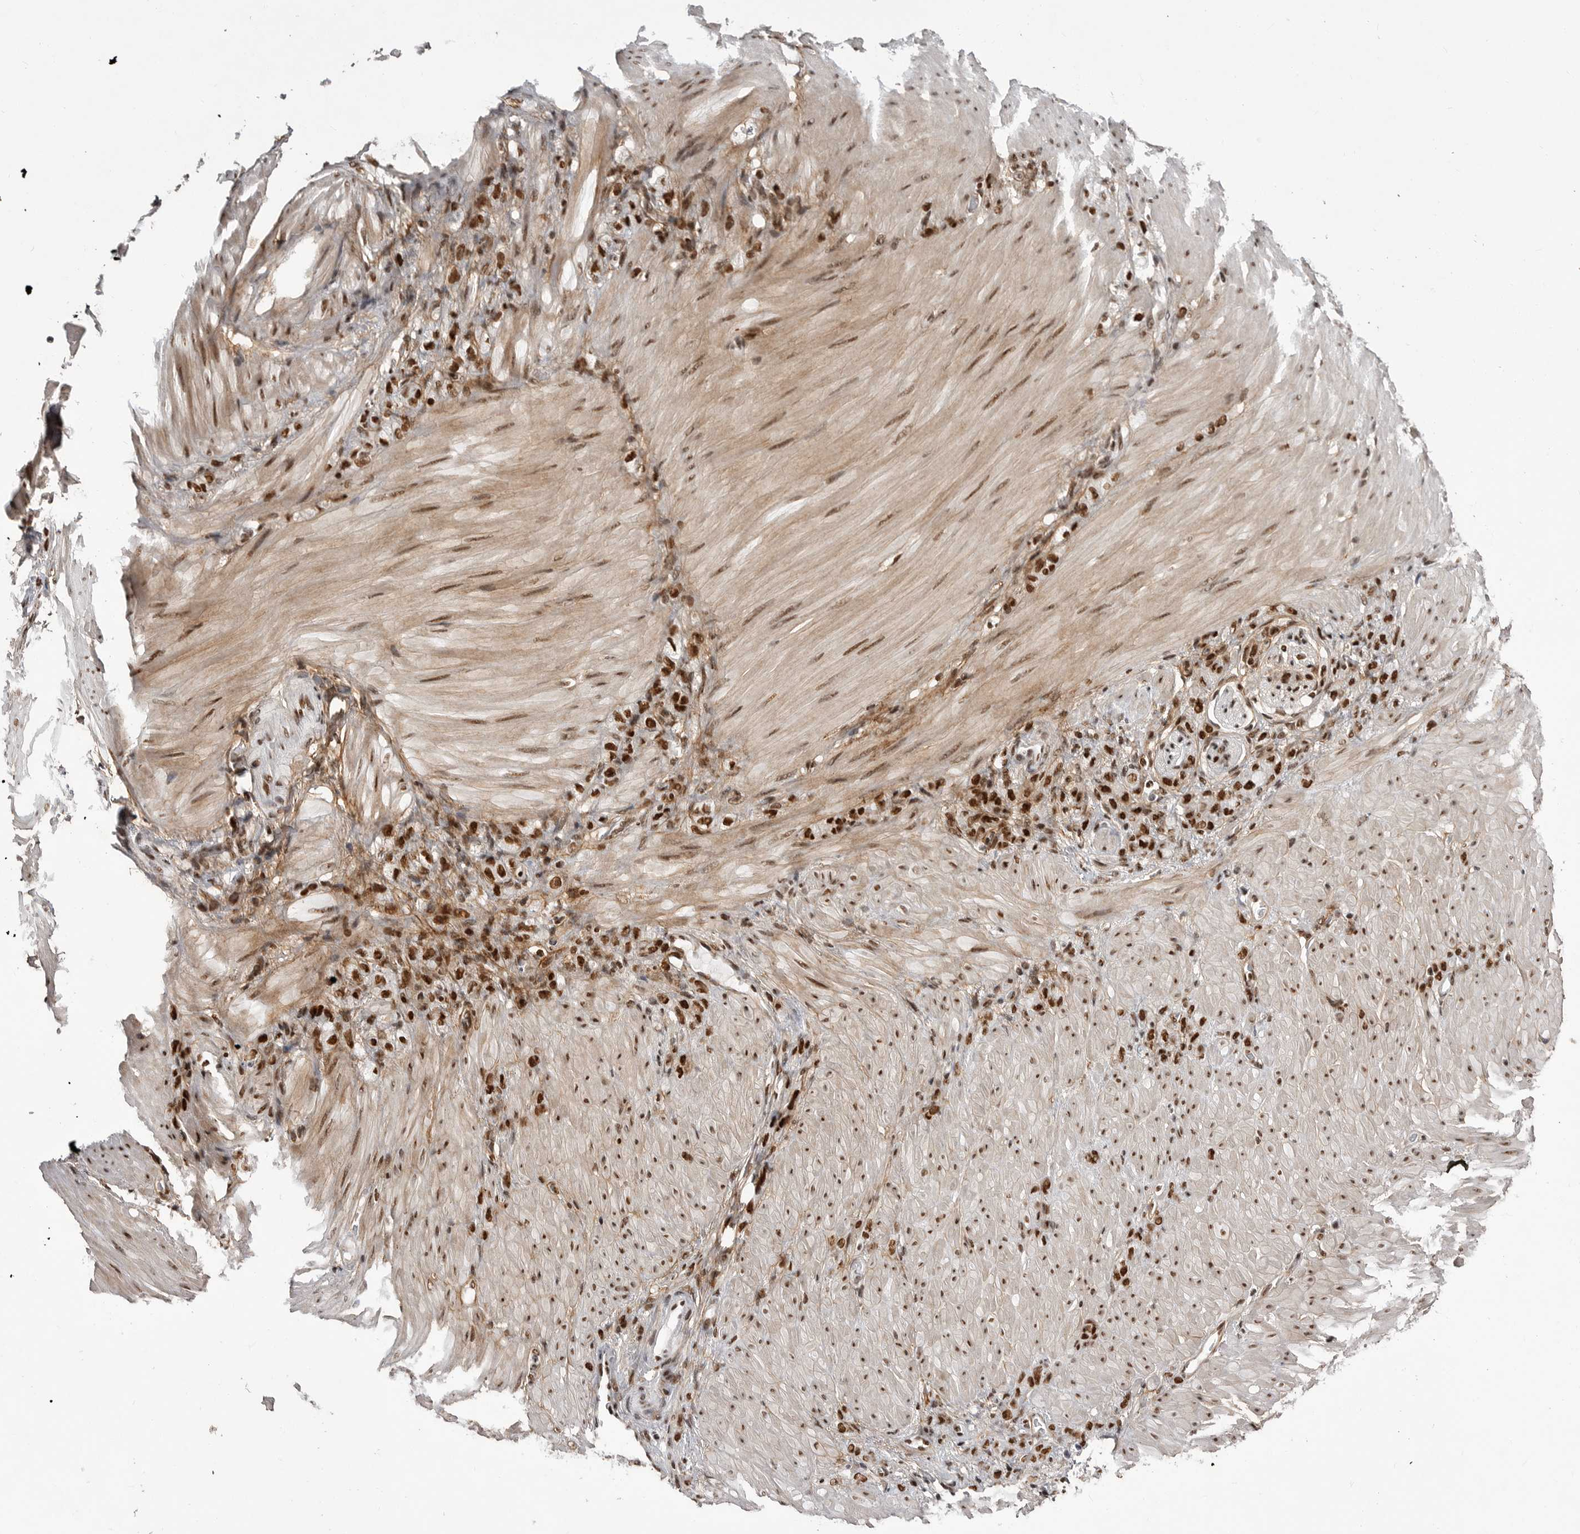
{"staining": {"intensity": "strong", "quantity": ">75%", "location": "nuclear"}, "tissue": "stomach cancer", "cell_type": "Tumor cells", "image_type": "cancer", "snomed": [{"axis": "morphology", "description": "Normal tissue, NOS"}, {"axis": "morphology", "description": "Adenocarcinoma, NOS"}, {"axis": "topography", "description": "Stomach"}], "caption": "Approximately >75% of tumor cells in adenocarcinoma (stomach) exhibit strong nuclear protein positivity as visualized by brown immunohistochemical staining.", "gene": "PPP1R8", "patient": {"sex": "male", "age": 82}}